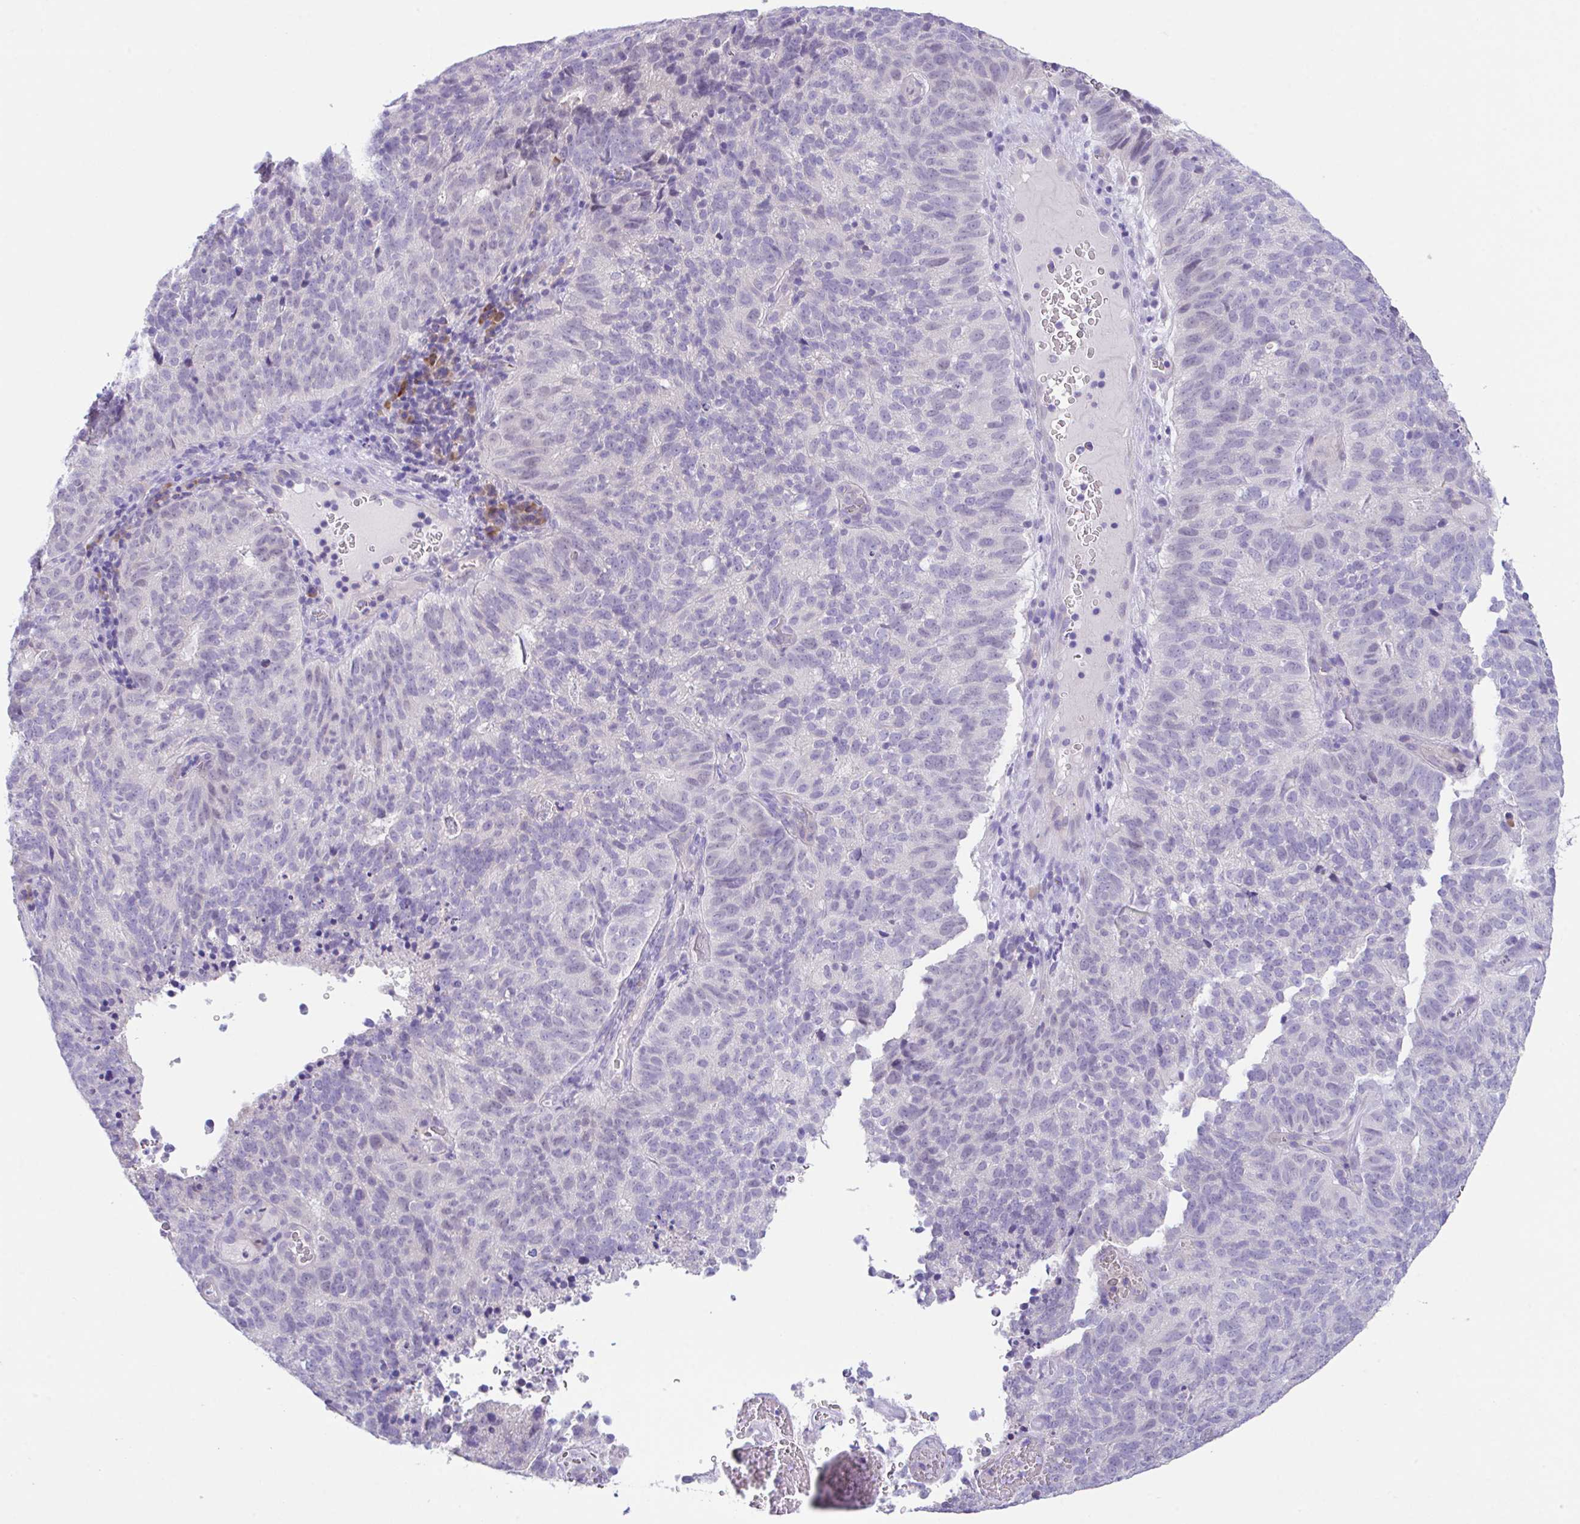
{"staining": {"intensity": "negative", "quantity": "none", "location": "none"}, "tissue": "cervical cancer", "cell_type": "Tumor cells", "image_type": "cancer", "snomed": [{"axis": "morphology", "description": "Adenocarcinoma, NOS"}, {"axis": "topography", "description": "Cervix"}], "caption": "IHC of cervical cancer displays no expression in tumor cells.", "gene": "HACD4", "patient": {"sex": "female", "age": 38}}